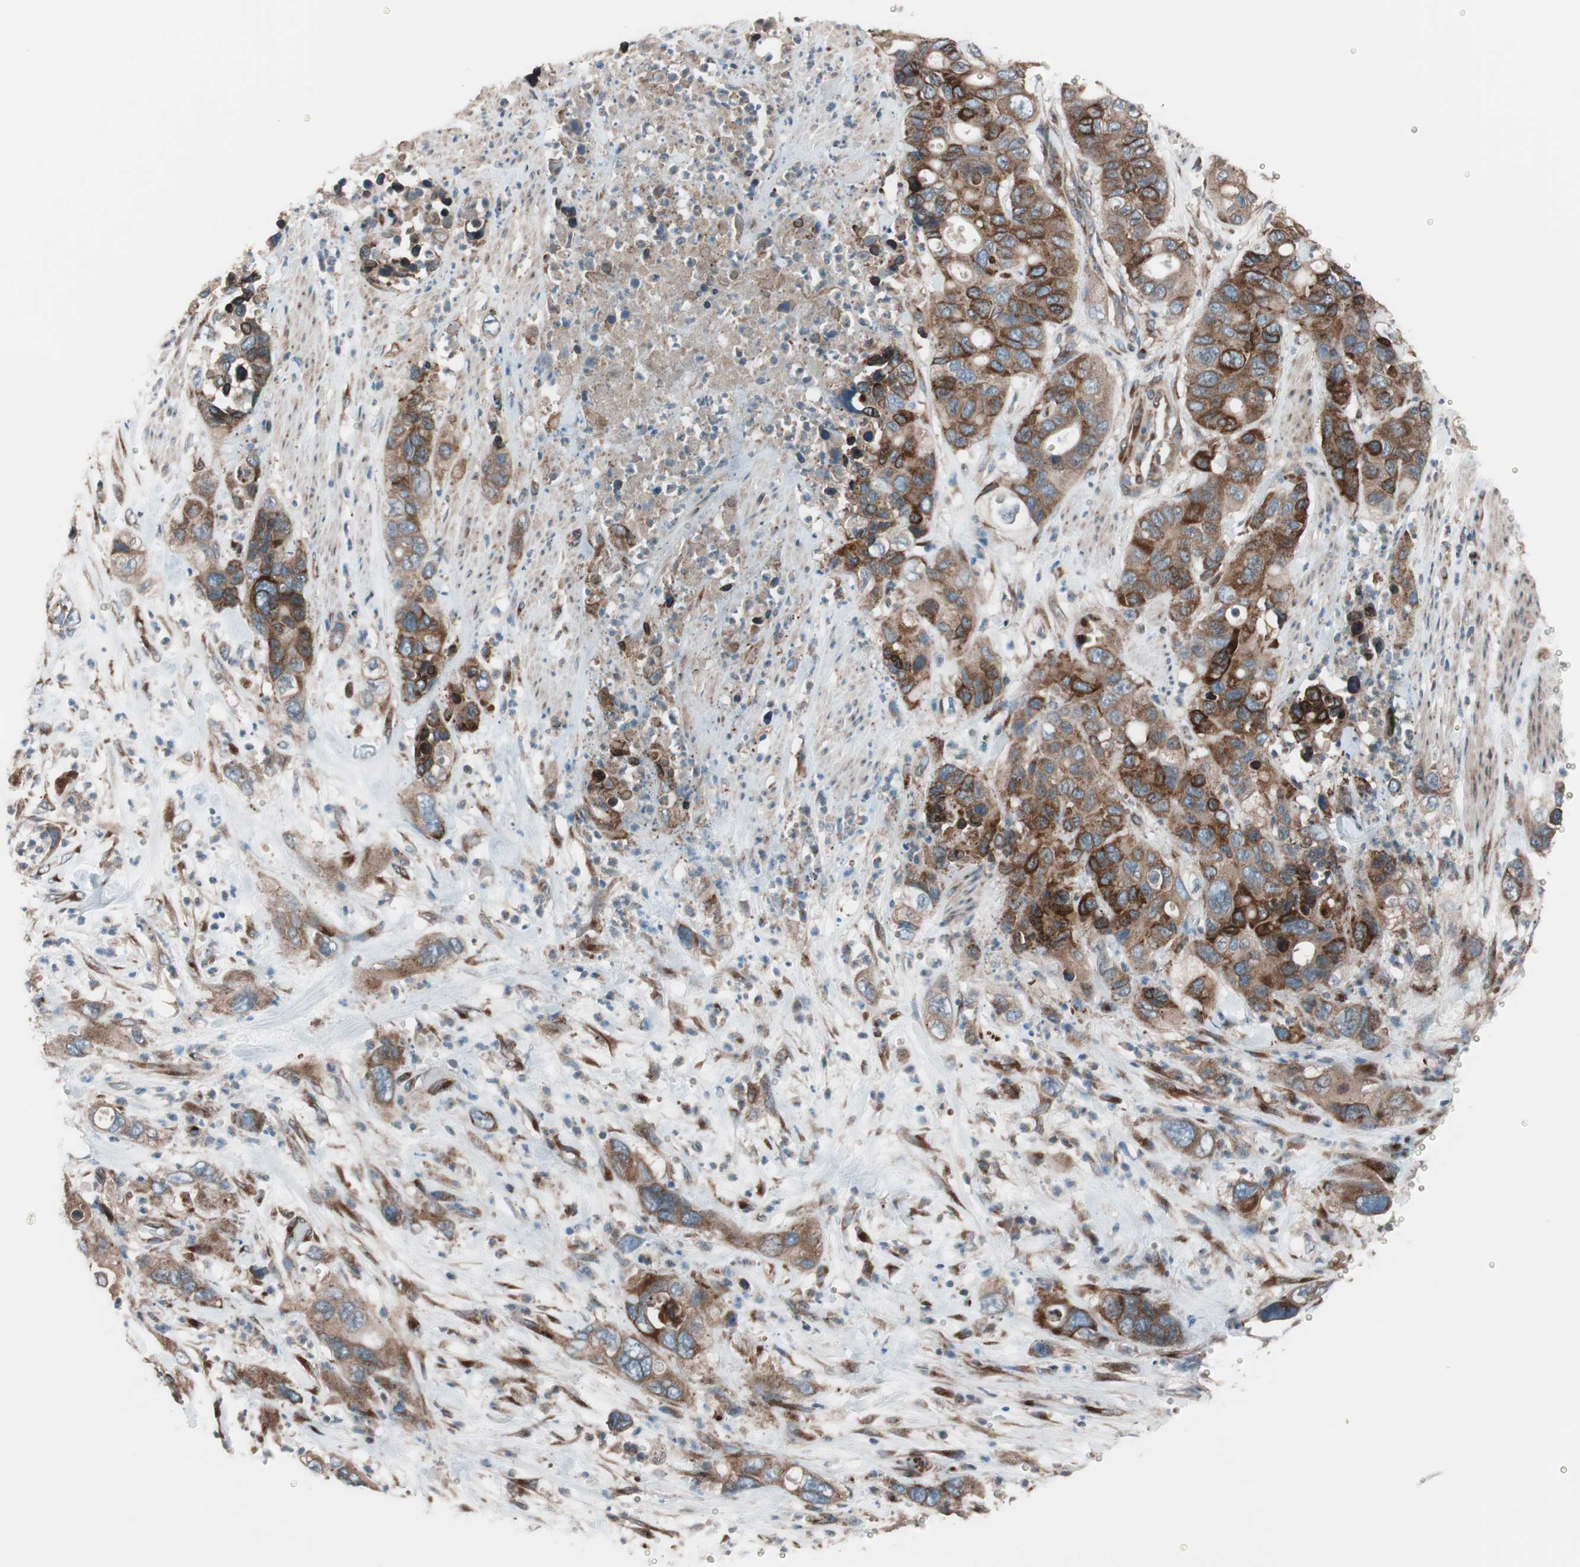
{"staining": {"intensity": "strong", "quantity": ">75%", "location": "cytoplasmic/membranous"}, "tissue": "pancreatic cancer", "cell_type": "Tumor cells", "image_type": "cancer", "snomed": [{"axis": "morphology", "description": "Adenocarcinoma, NOS"}, {"axis": "topography", "description": "Pancreas"}], "caption": "Pancreatic cancer (adenocarcinoma) stained for a protein (brown) shows strong cytoplasmic/membranous positive expression in about >75% of tumor cells.", "gene": "SEC31A", "patient": {"sex": "female", "age": 71}}